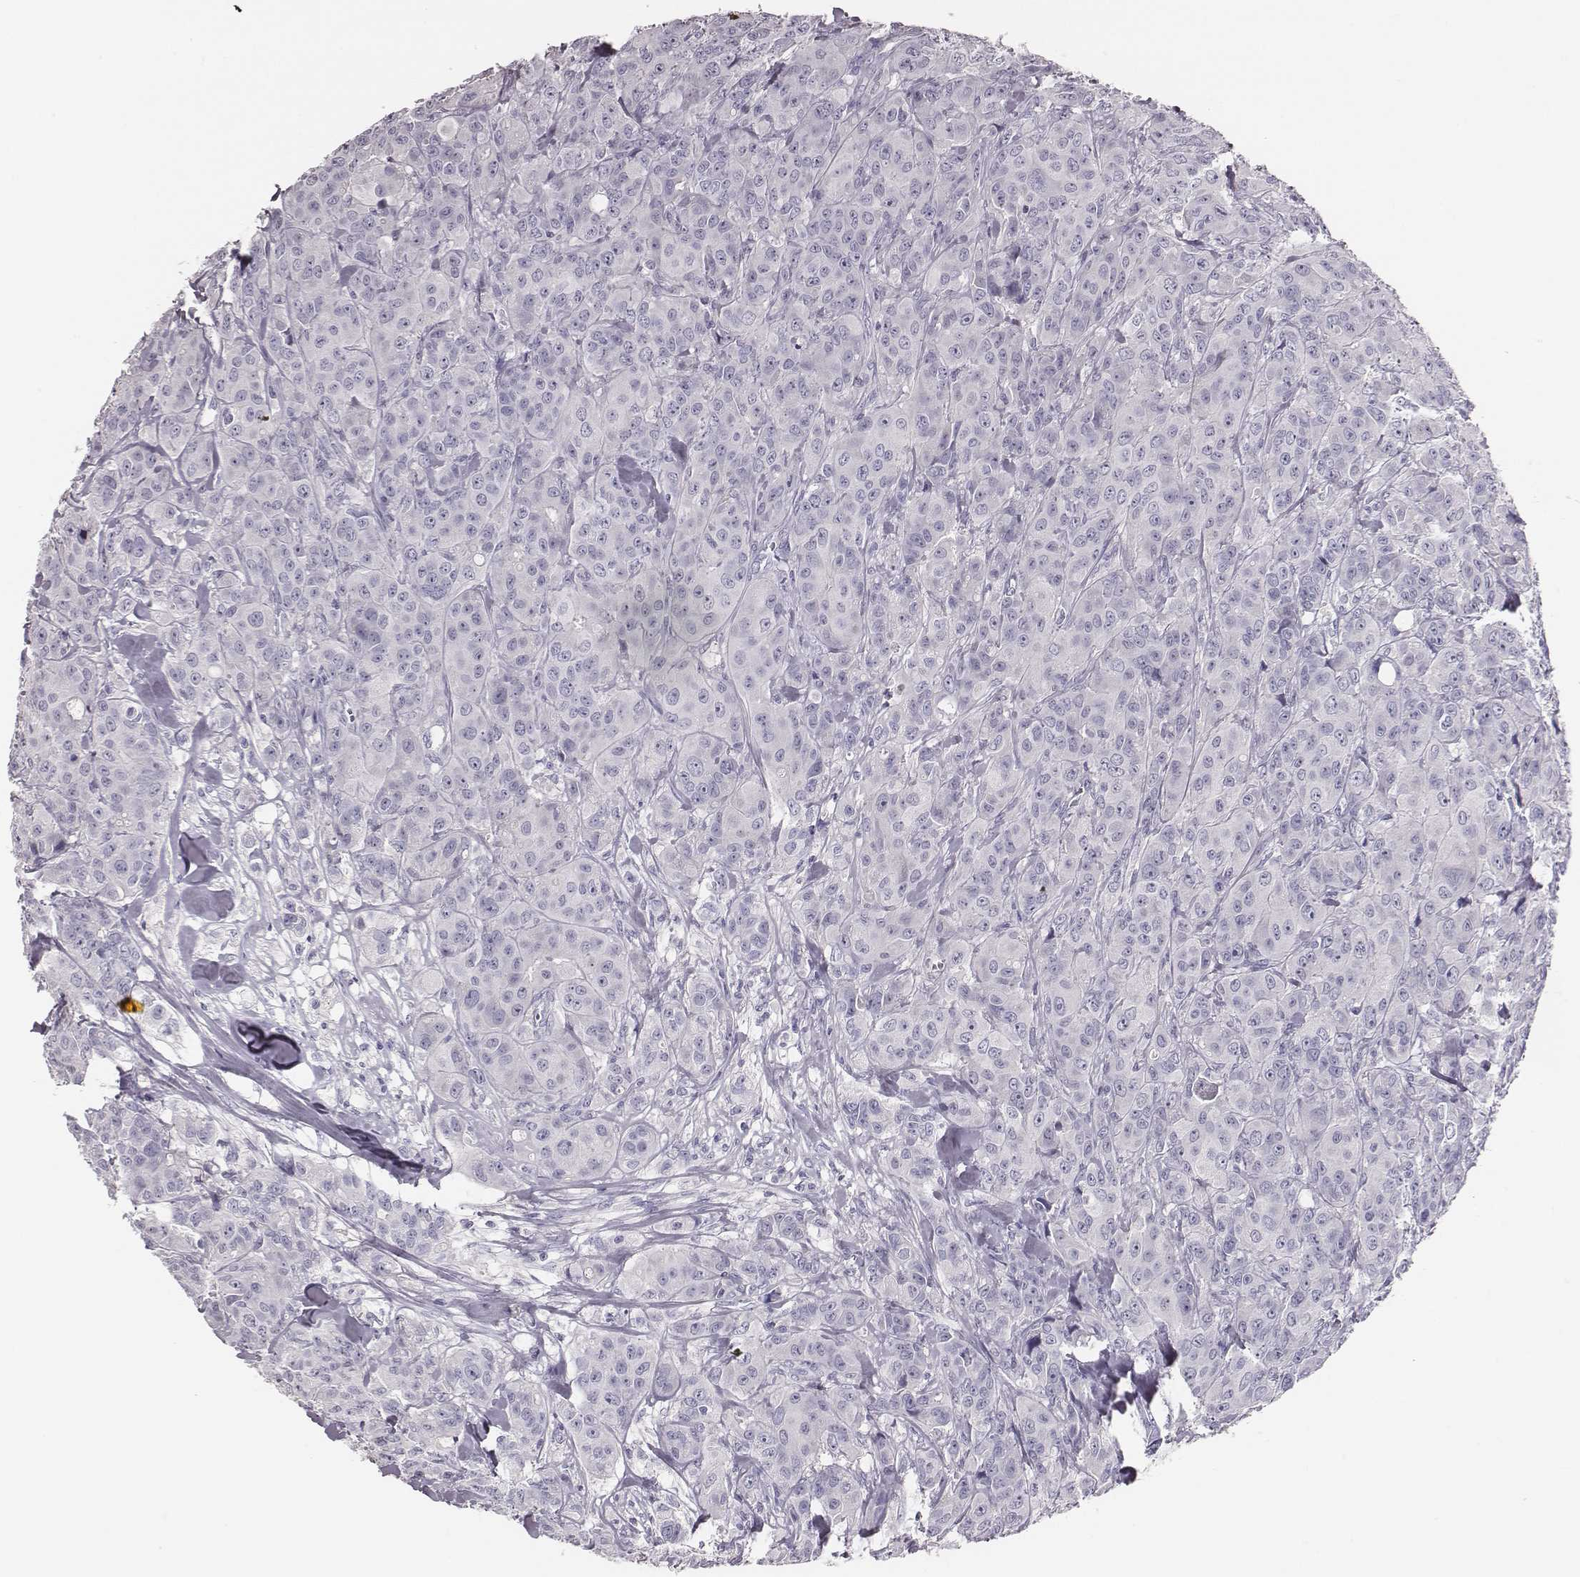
{"staining": {"intensity": "negative", "quantity": "none", "location": "none"}, "tissue": "breast cancer", "cell_type": "Tumor cells", "image_type": "cancer", "snomed": [{"axis": "morphology", "description": "Duct carcinoma"}, {"axis": "topography", "description": "Breast"}], "caption": "Immunohistochemistry photomicrograph of breast cancer (infiltrating ductal carcinoma) stained for a protein (brown), which shows no staining in tumor cells.", "gene": "P2RY10", "patient": {"sex": "female", "age": 43}}